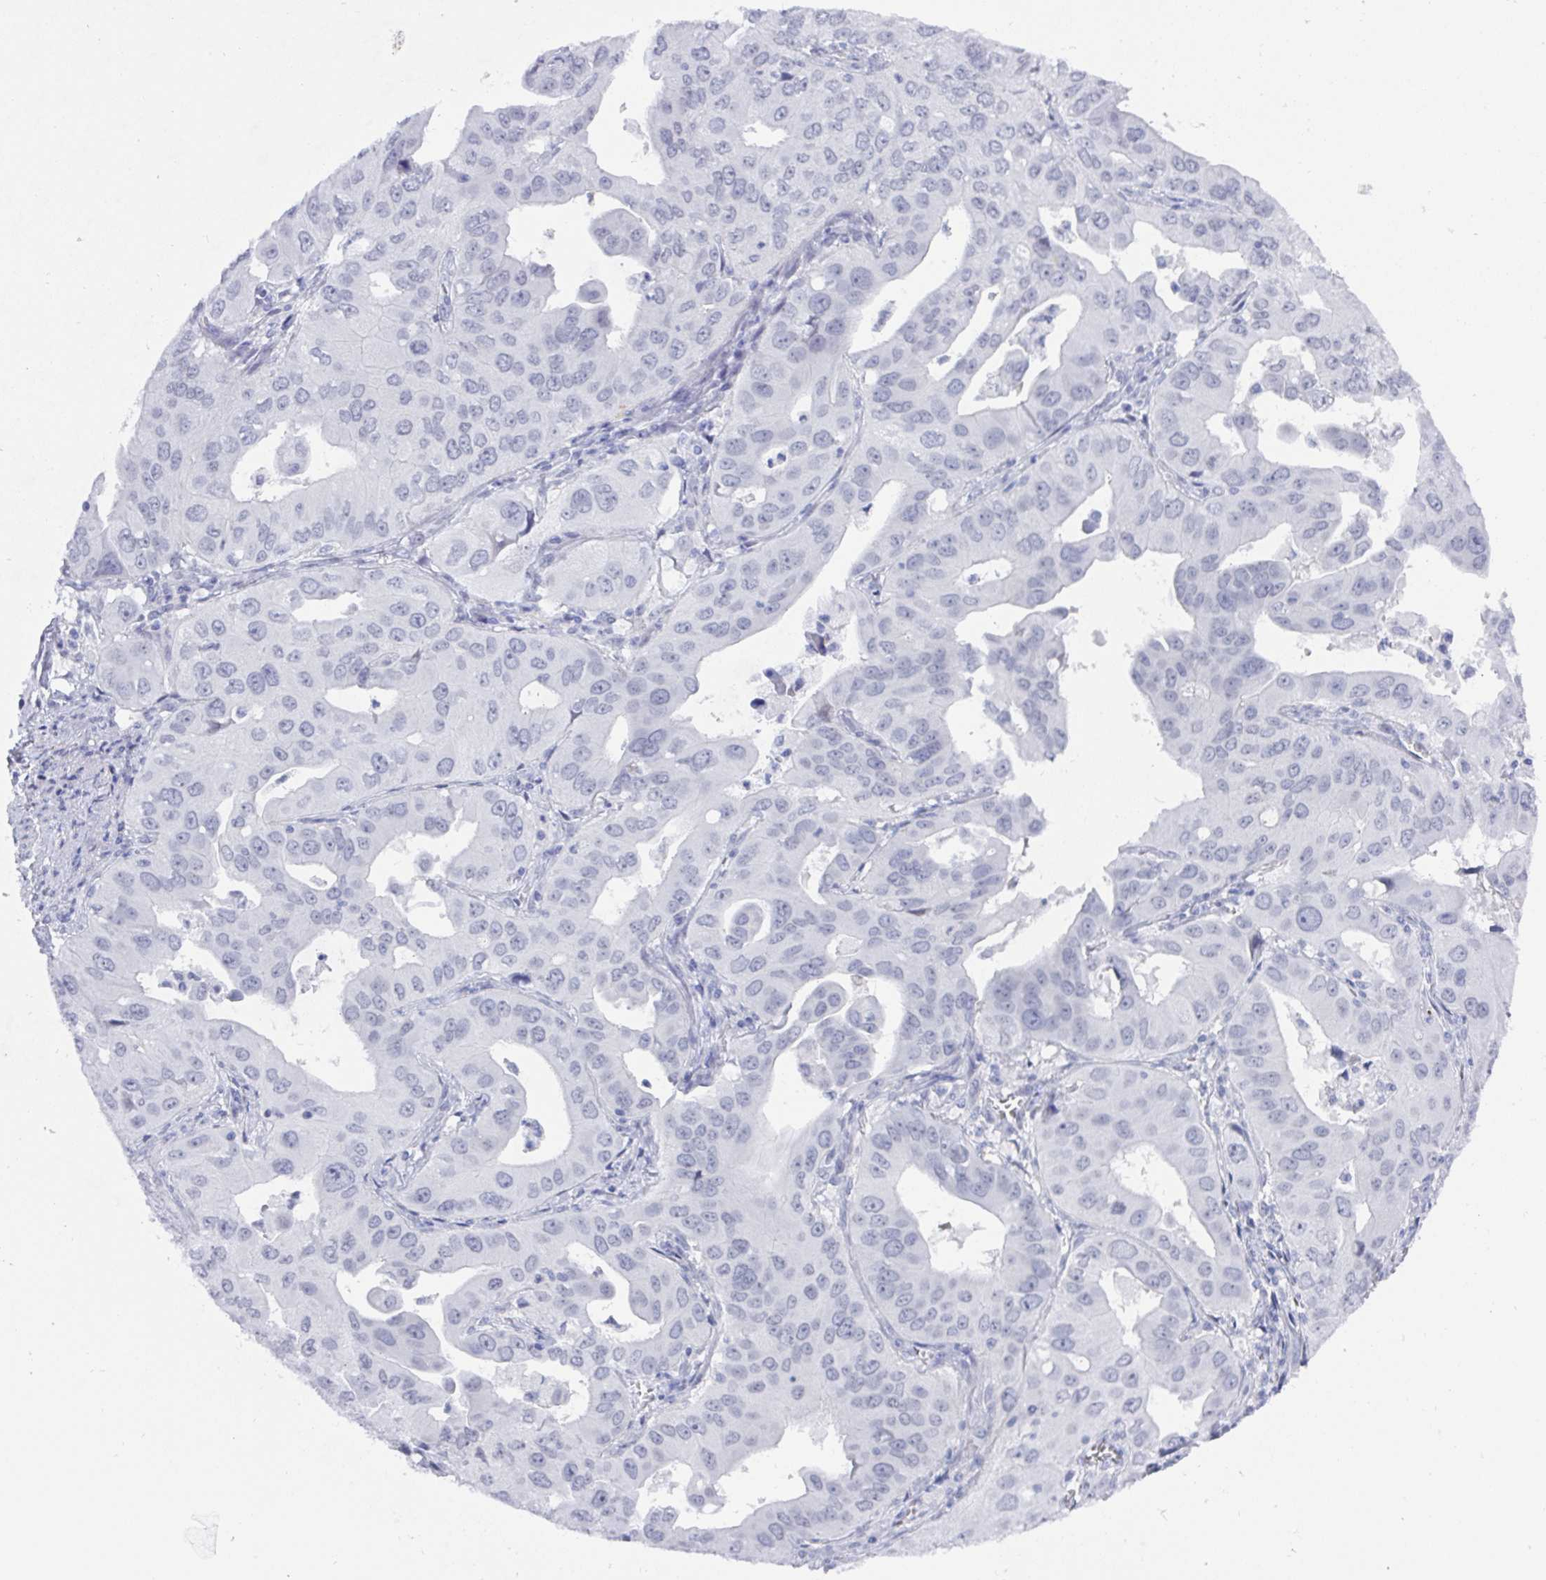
{"staining": {"intensity": "negative", "quantity": "none", "location": "none"}, "tissue": "lung cancer", "cell_type": "Tumor cells", "image_type": "cancer", "snomed": [{"axis": "morphology", "description": "Adenocarcinoma, NOS"}, {"axis": "topography", "description": "Lung"}], "caption": "Immunohistochemical staining of lung cancer (adenocarcinoma) displays no significant expression in tumor cells. (DAB immunohistochemistry, high magnification).", "gene": "MFSD4A", "patient": {"sex": "male", "age": 48}}